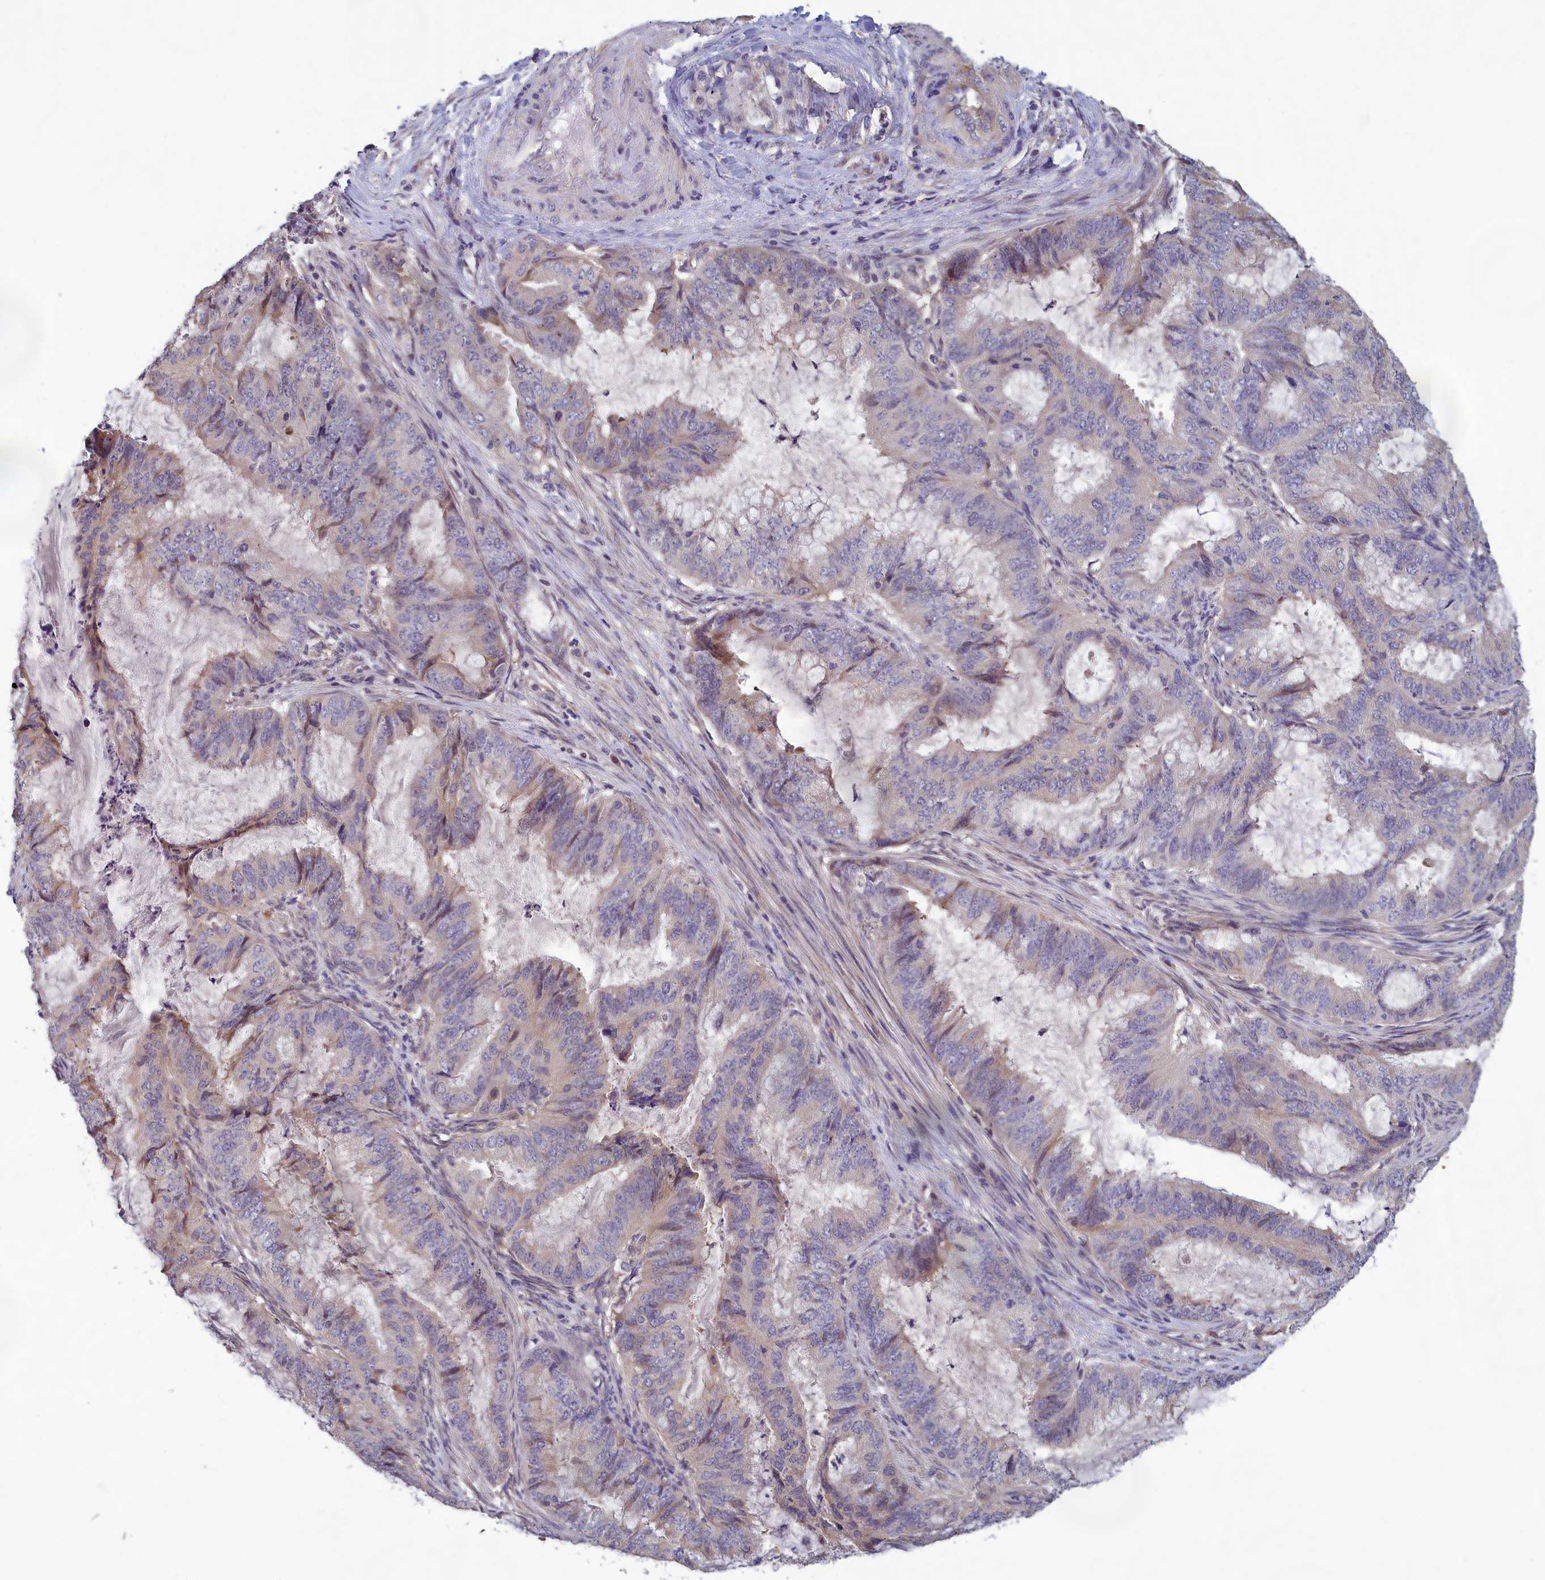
{"staining": {"intensity": "weak", "quantity": "<25%", "location": "cytoplasmic/membranous,nuclear"}, "tissue": "endometrial cancer", "cell_type": "Tumor cells", "image_type": "cancer", "snomed": [{"axis": "morphology", "description": "Adenocarcinoma, NOS"}, {"axis": "topography", "description": "Endometrium"}], "caption": "Tumor cells show no significant protein staining in endometrial adenocarcinoma.", "gene": "HECA", "patient": {"sex": "female", "age": 51}}